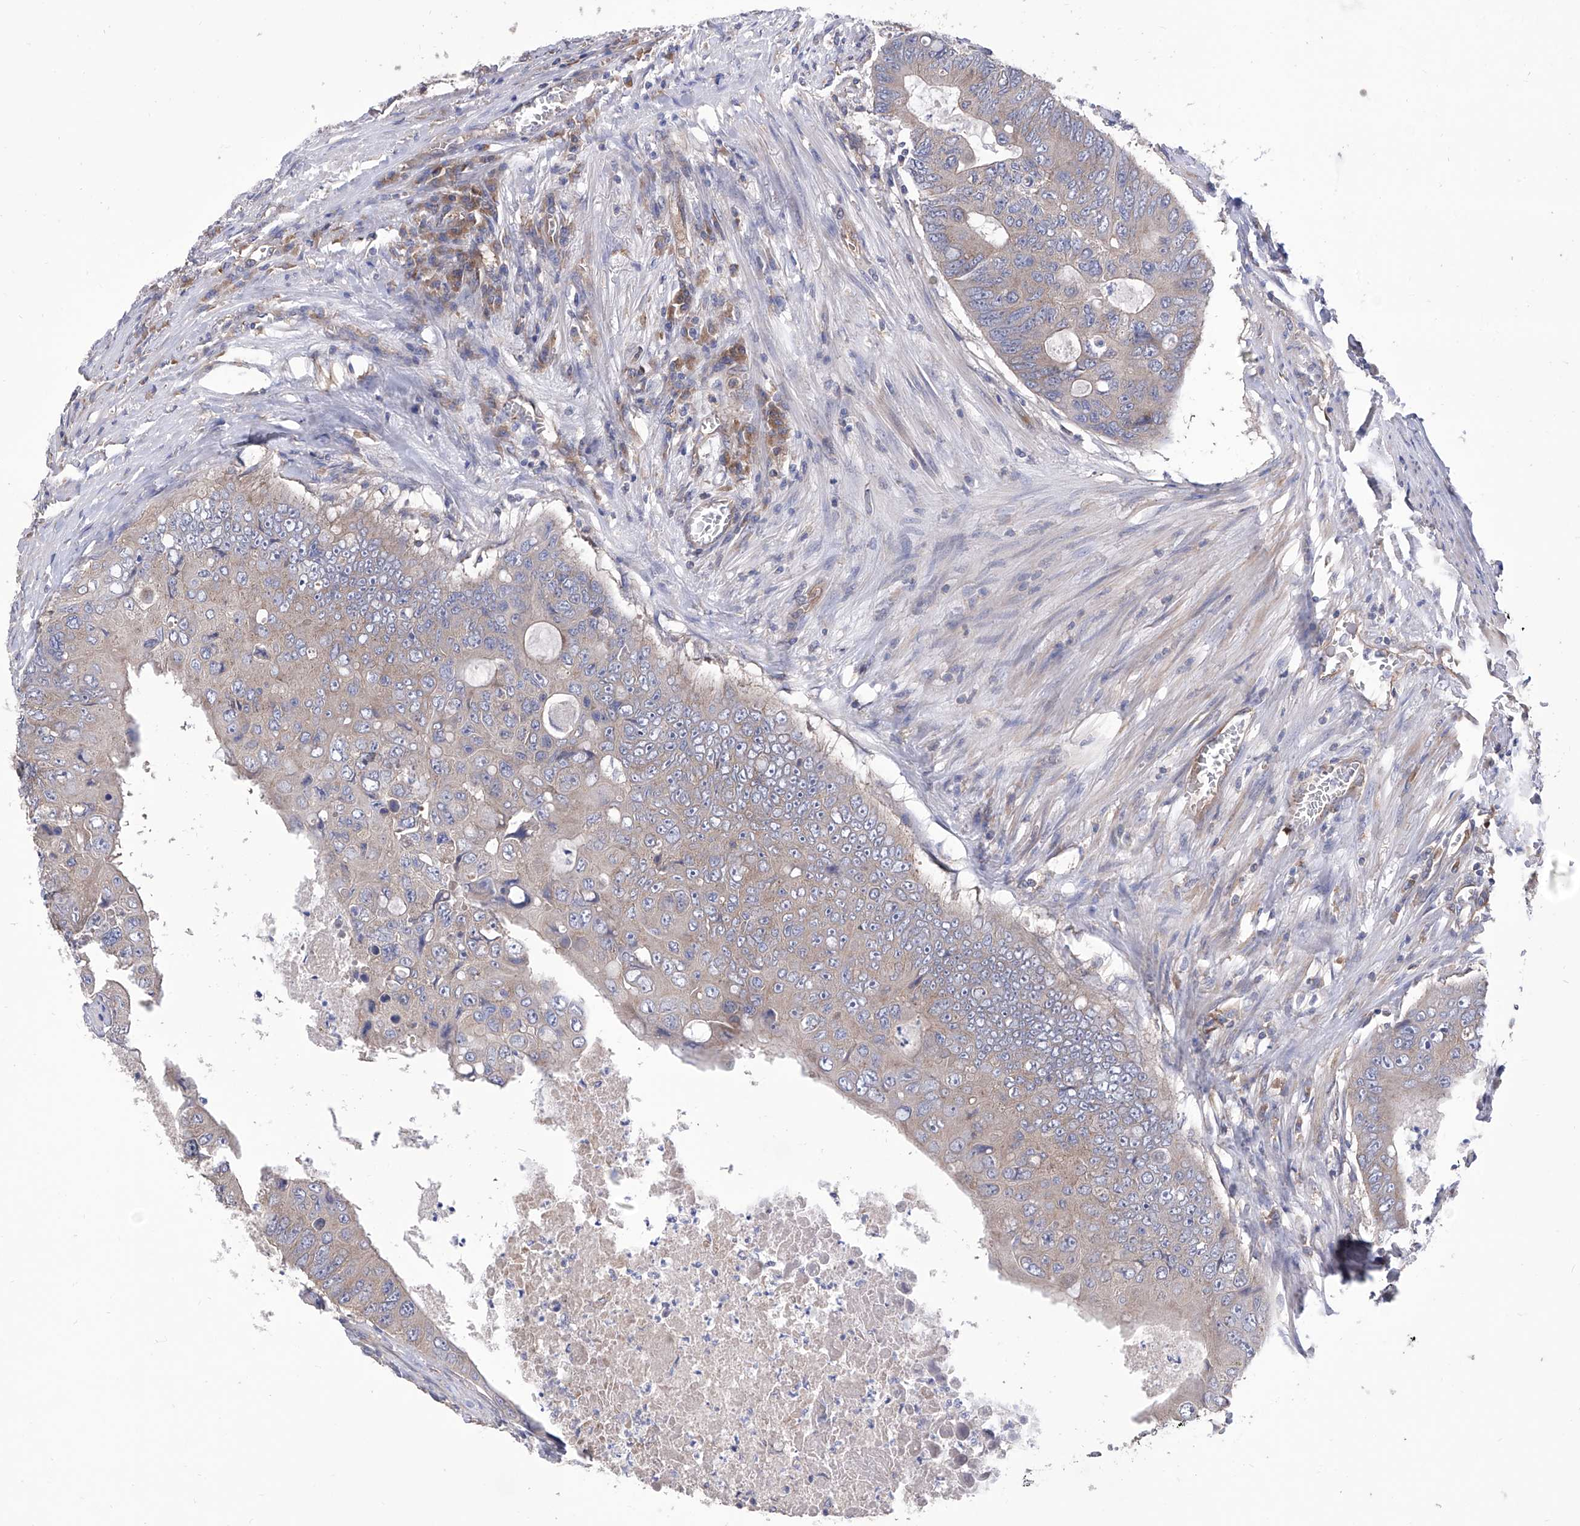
{"staining": {"intensity": "weak", "quantity": "25%-75%", "location": "cytoplasmic/membranous"}, "tissue": "colorectal cancer", "cell_type": "Tumor cells", "image_type": "cancer", "snomed": [{"axis": "morphology", "description": "Adenocarcinoma, NOS"}, {"axis": "topography", "description": "Colon"}], "caption": "This image shows colorectal adenocarcinoma stained with IHC to label a protein in brown. The cytoplasmic/membranous of tumor cells show weak positivity for the protein. Nuclei are counter-stained blue.", "gene": "TJAP1", "patient": {"sex": "male", "age": 87}}